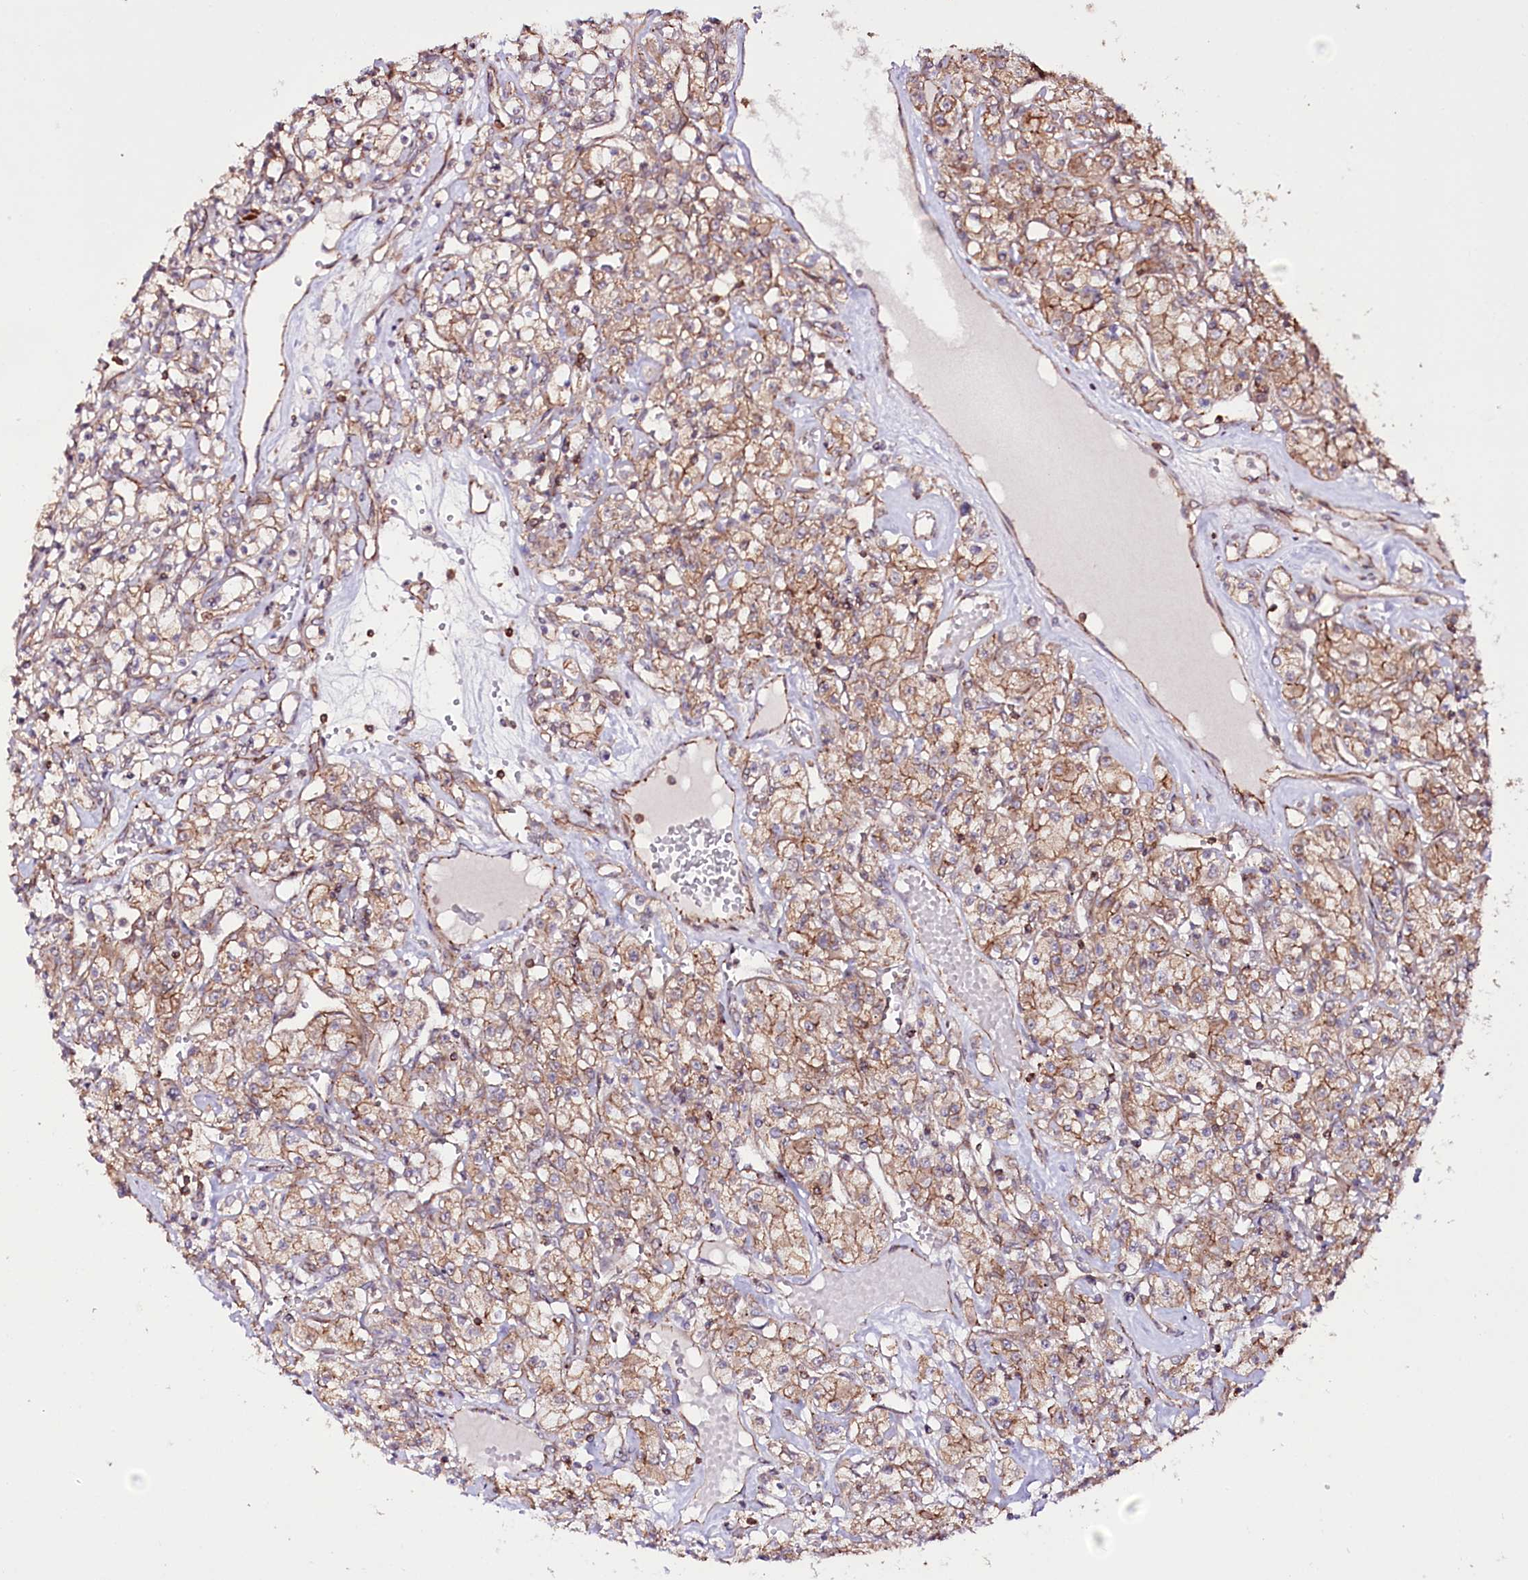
{"staining": {"intensity": "moderate", "quantity": ">75%", "location": "cytoplasmic/membranous"}, "tissue": "renal cancer", "cell_type": "Tumor cells", "image_type": "cancer", "snomed": [{"axis": "morphology", "description": "Adenocarcinoma, NOS"}, {"axis": "topography", "description": "Kidney"}], "caption": "Immunohistochemical staining of renal adenocarcinoma displays medium levels of moderate cytoplasmic/membranous protein expression in approximately >75% of tumor cells.", "gene": "DHX29", "patient": {"sex": "female", "age": 59}}